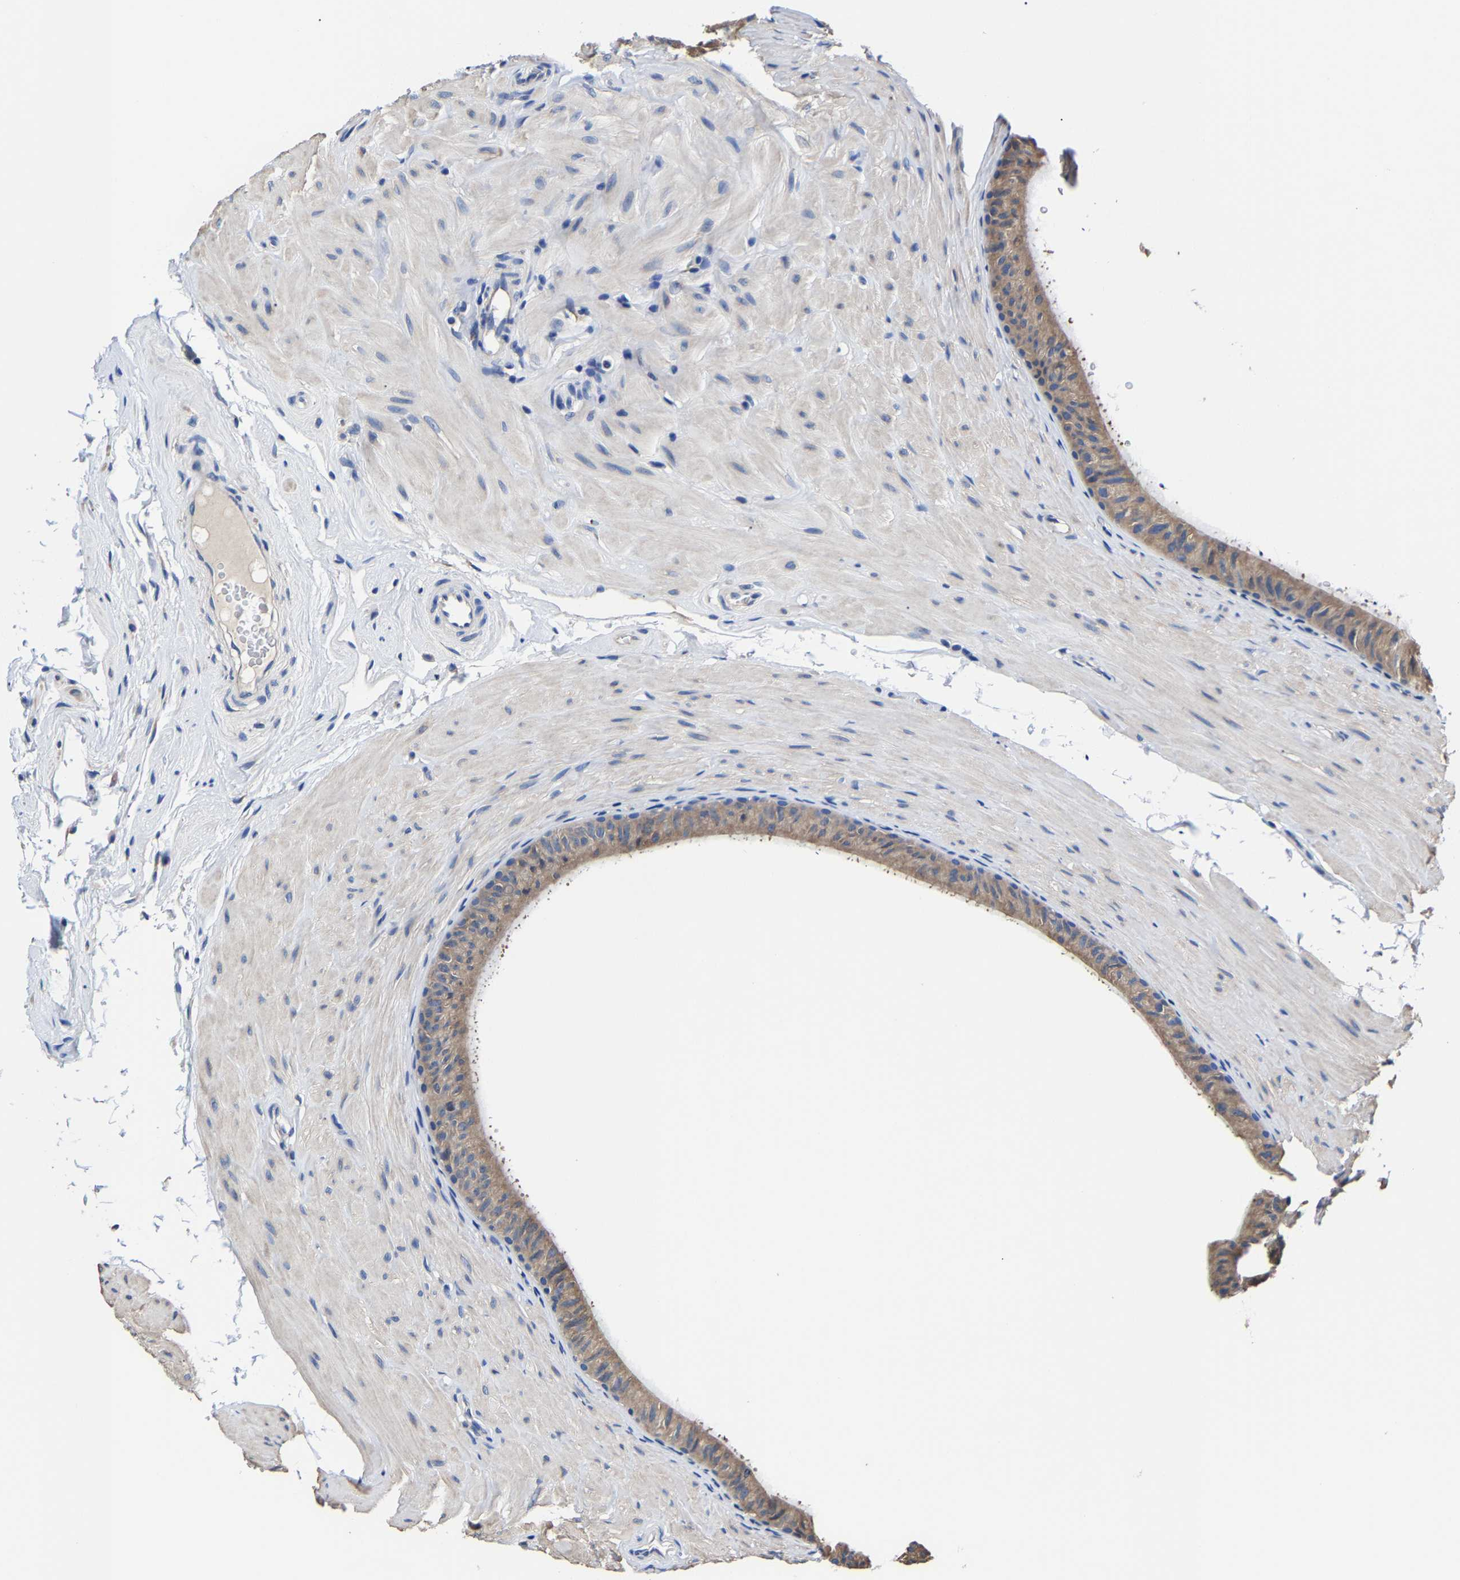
{"staining": {"intensity": "weak", "quantity": "25%-75%", "location": "cytoplasmic/membranous"}, "tissue": "epididymis", "cell_type": "Glandular cells", "image_type": "normal", "snomed": [{"axis": "morphology", "description": "Normal tissue, NOS"}, {"axis": "topography", "description": "Epididymis"}], "caption": "An IHC histopathology image of benign tissue is shown. Protein staining in brown labels weak cytoplasmic/membranous positivity in epididymis within glandular cells.", "gene": "SRPK2", "patient": {"sex": "male", "age": 34}}